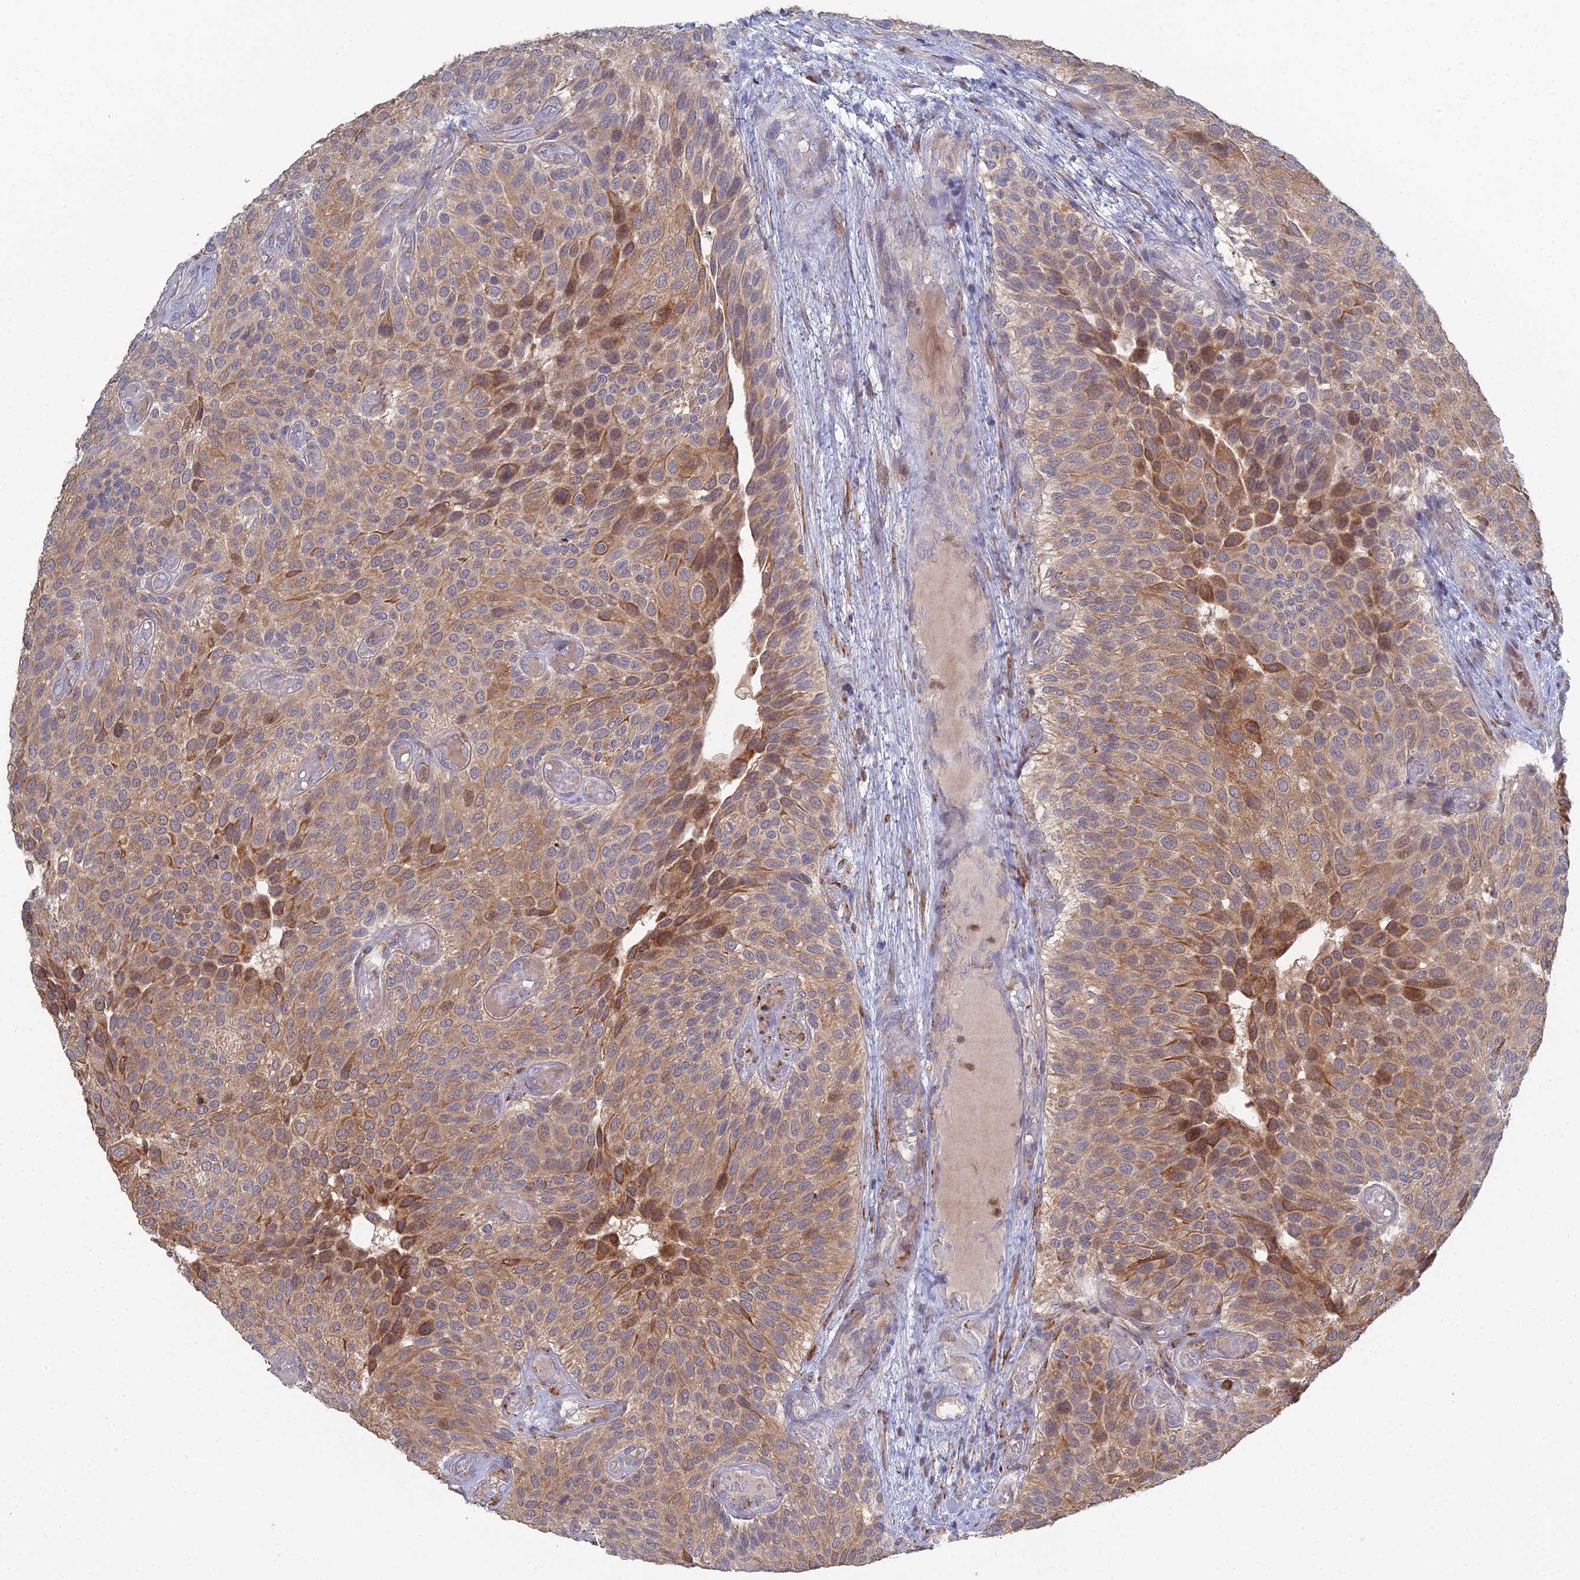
{"staining": {"intensity": "moderate", "quantity": ">75%", "location": "cytoplasmic/membranous"}, "tissue": "urothelial cancer", "cell_type": "Tumor cells", "image_type": "cancer", "snomed": [{"axis": "morphology", "description": "Urothelial carcinoma, Low grade"}, {"axis": "topography", "description": "Urinary bladder"}], "caption": "This is a photomicrograph of IHC staining of urothelial cancer, which shows moderate positivity in the cytoplasmic/membranous of tumor cells.", "gene": "TRAPPC6A", "patient": {"sex": "male", "age": 89}}